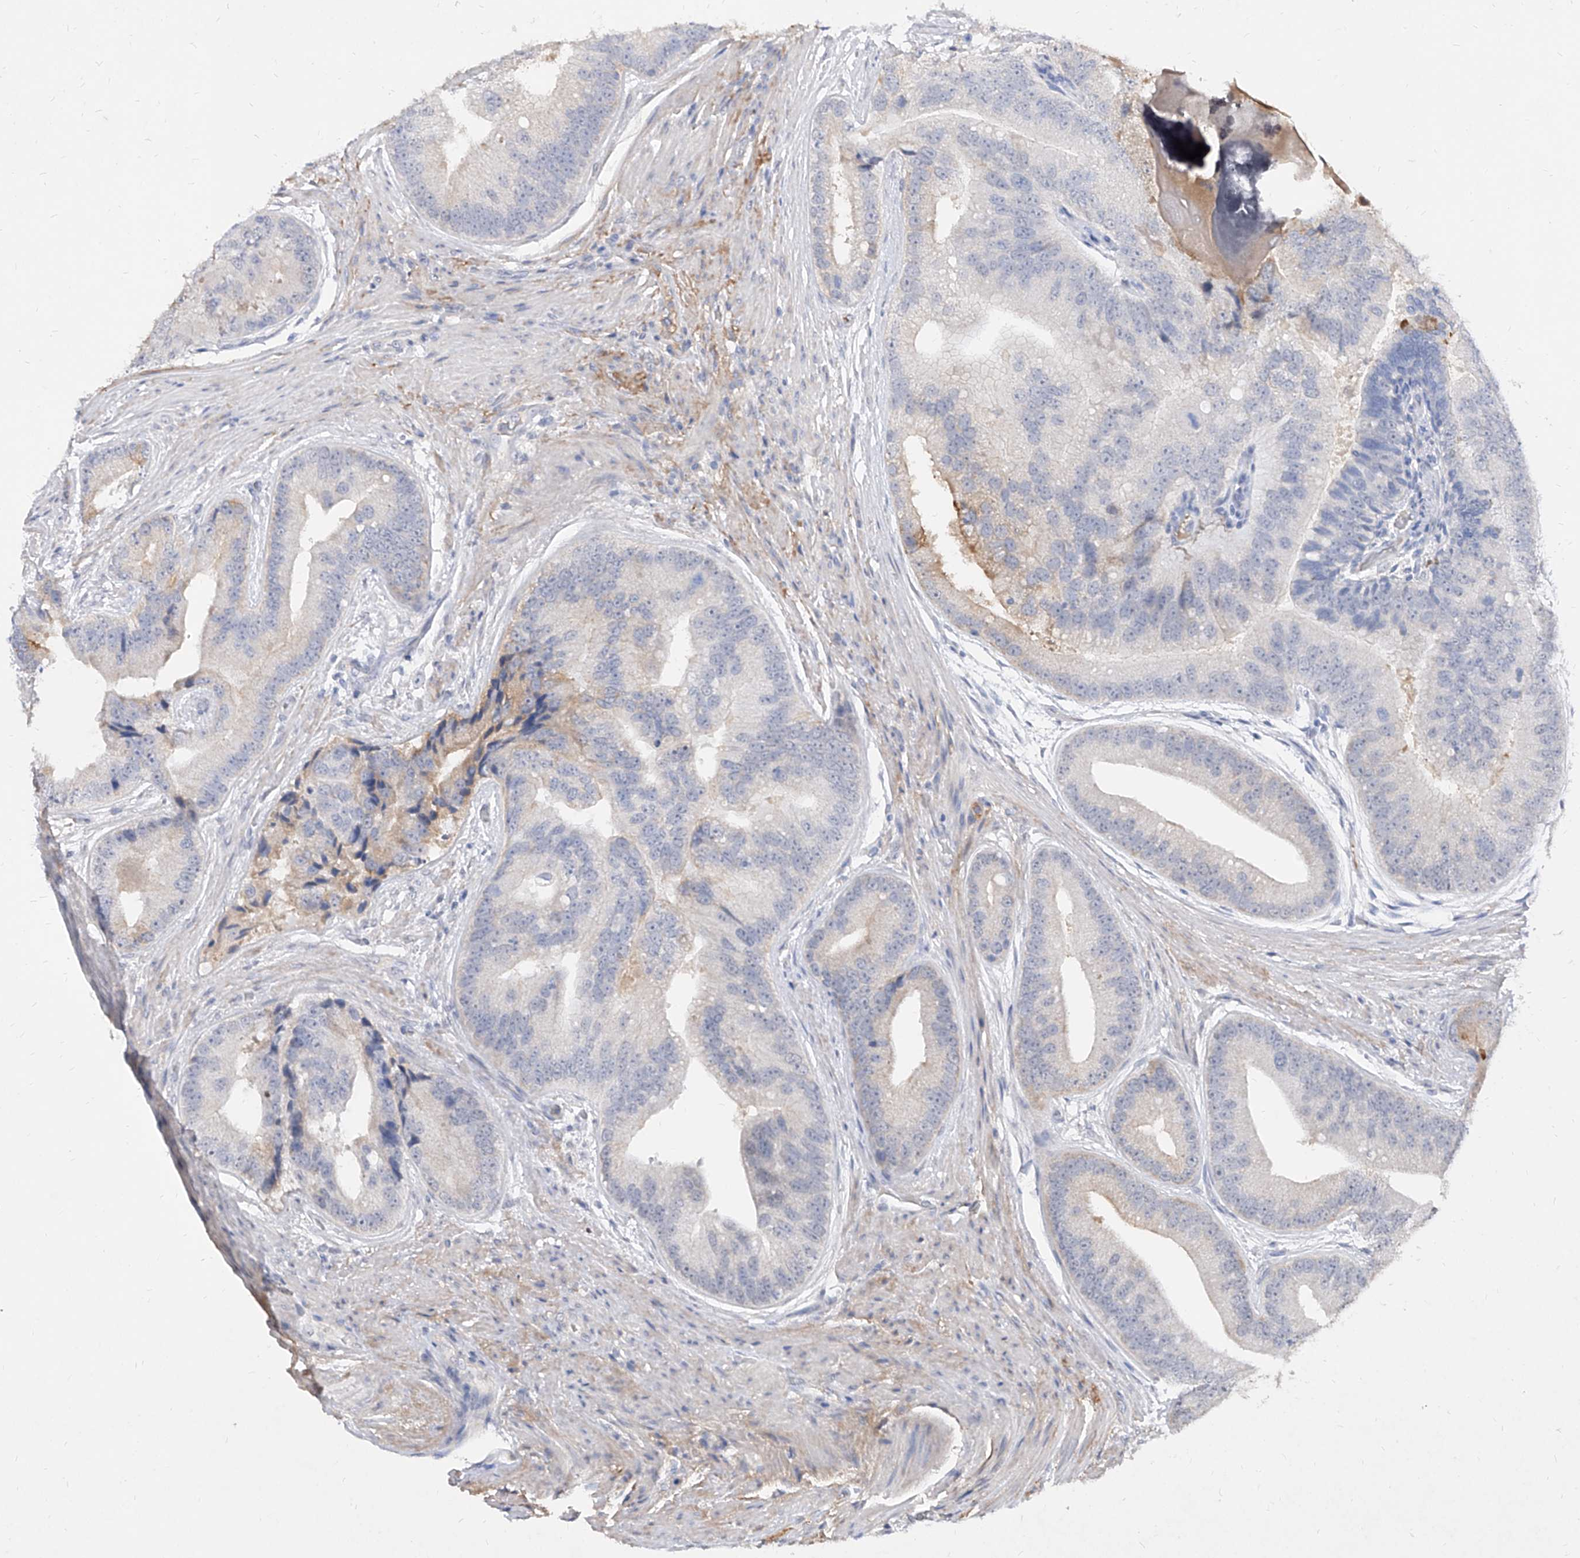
{"staining": {"intensity": "negative", "quantity": "none", "location": "none"}, "tissue": "prostate cancer", "cell_type": "Tumor cells", "image_type": "cancer", "snomed": [{"axis": "morphology", "description": "Adenocarcinoma, High grade"}, {"axis": "topography", "description": "Prostate"}], "caption": "A high-resolution image shows IHC staining of prostate cancer (adenocarcinoma (high-grade)), which exhibits no significant staining in tumor cells.", "gene": "C4A", "patient": {"sex": "male", "age": 70}}